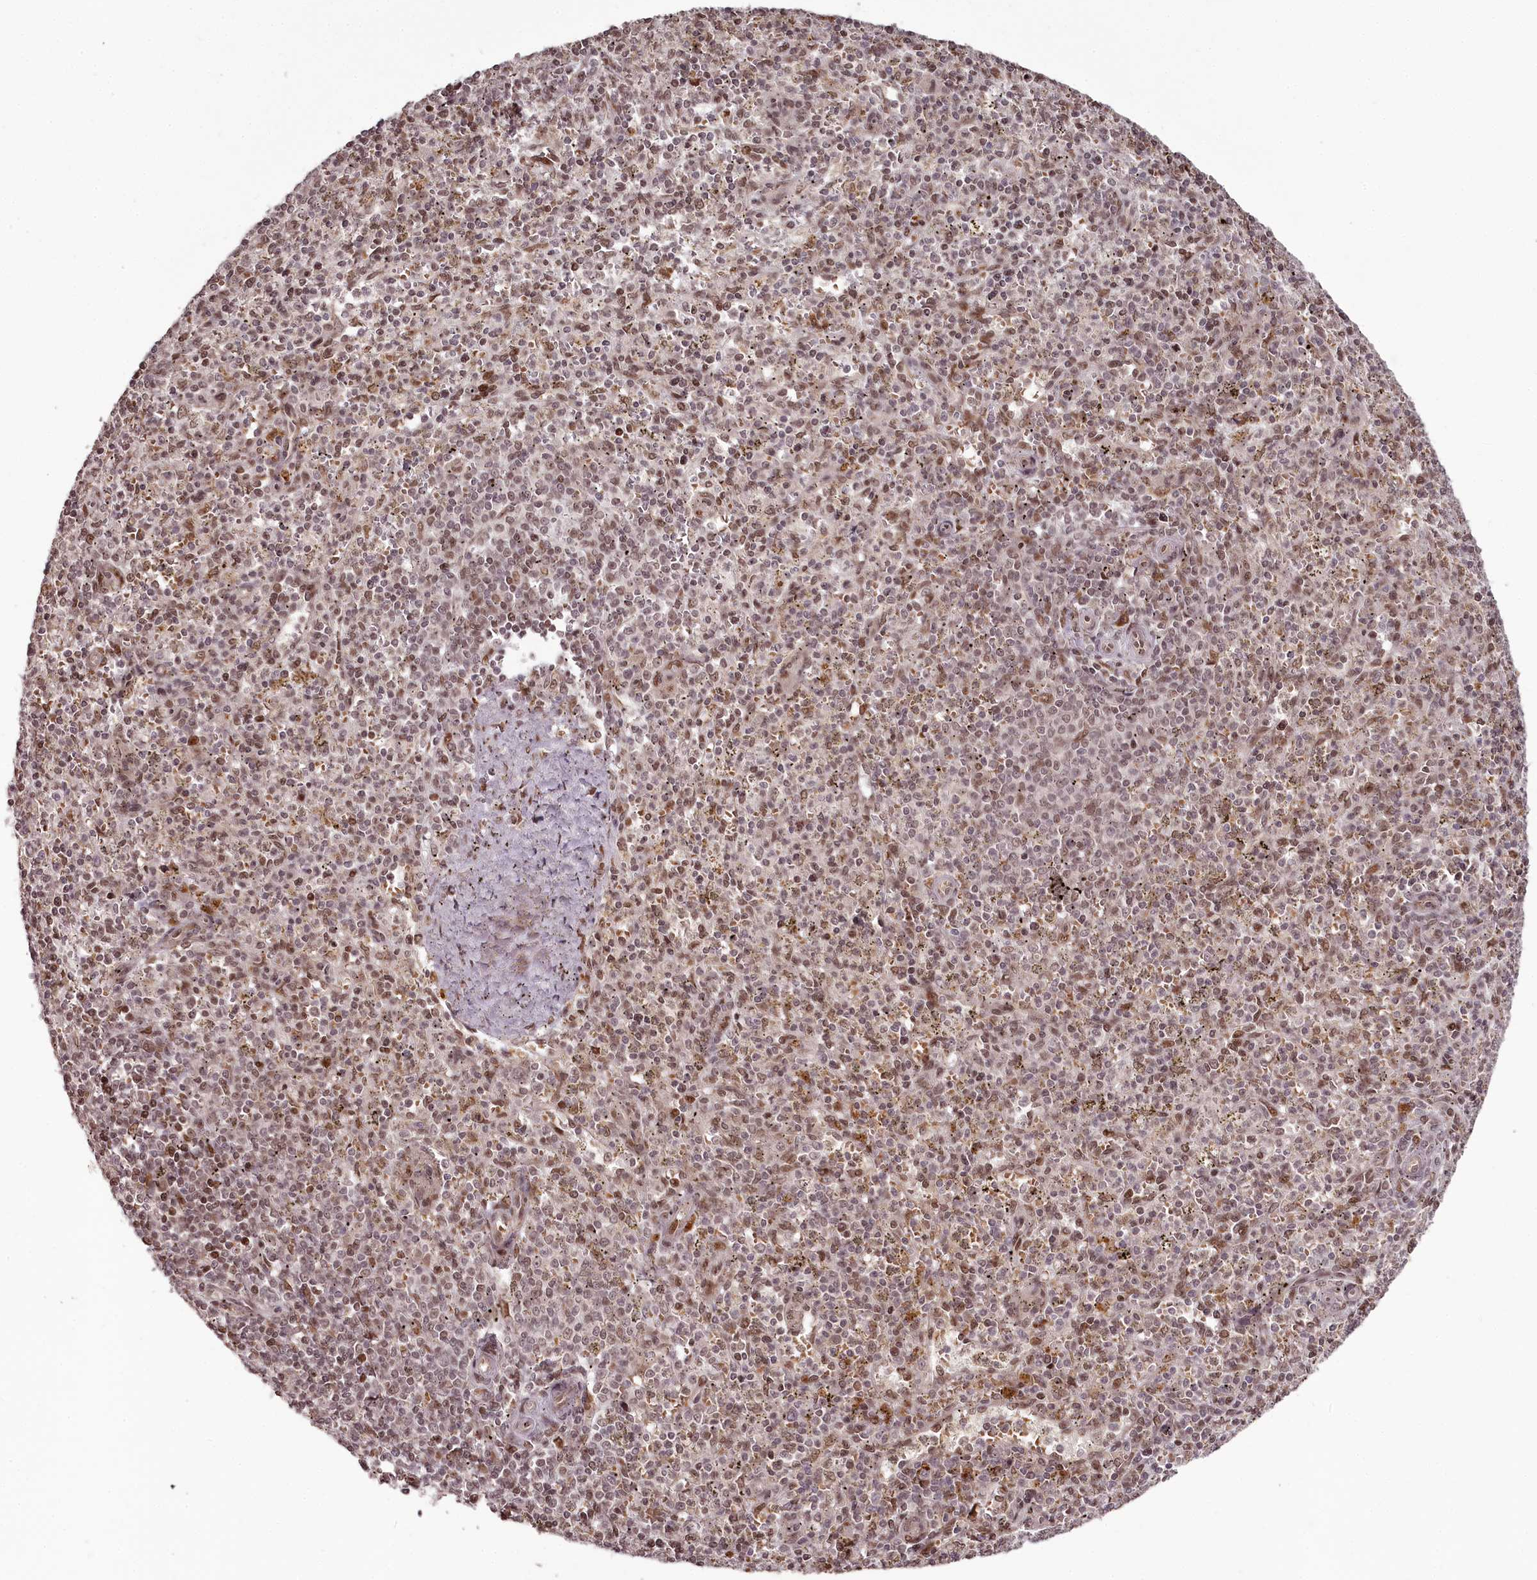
{"staining": {"intensity": "moderate", "quantity": "25%-75%", "location": "nuclear"}, "tissue": "spleen", "cell_type": "Cells in red pulp", "image_type": "normal", "snomed": [{"axis": "morphology", "description": "Normal tissue, NOS"}, {"axis": "topography", "description": "Spleen"}], "caption": "Spleen stained for a protein displays moderate nuclear positivity in cells in red pulp. Nuclei are stained in blue.", "gene": "THYN1", "patient": {"sex": "male", "age": 72}}